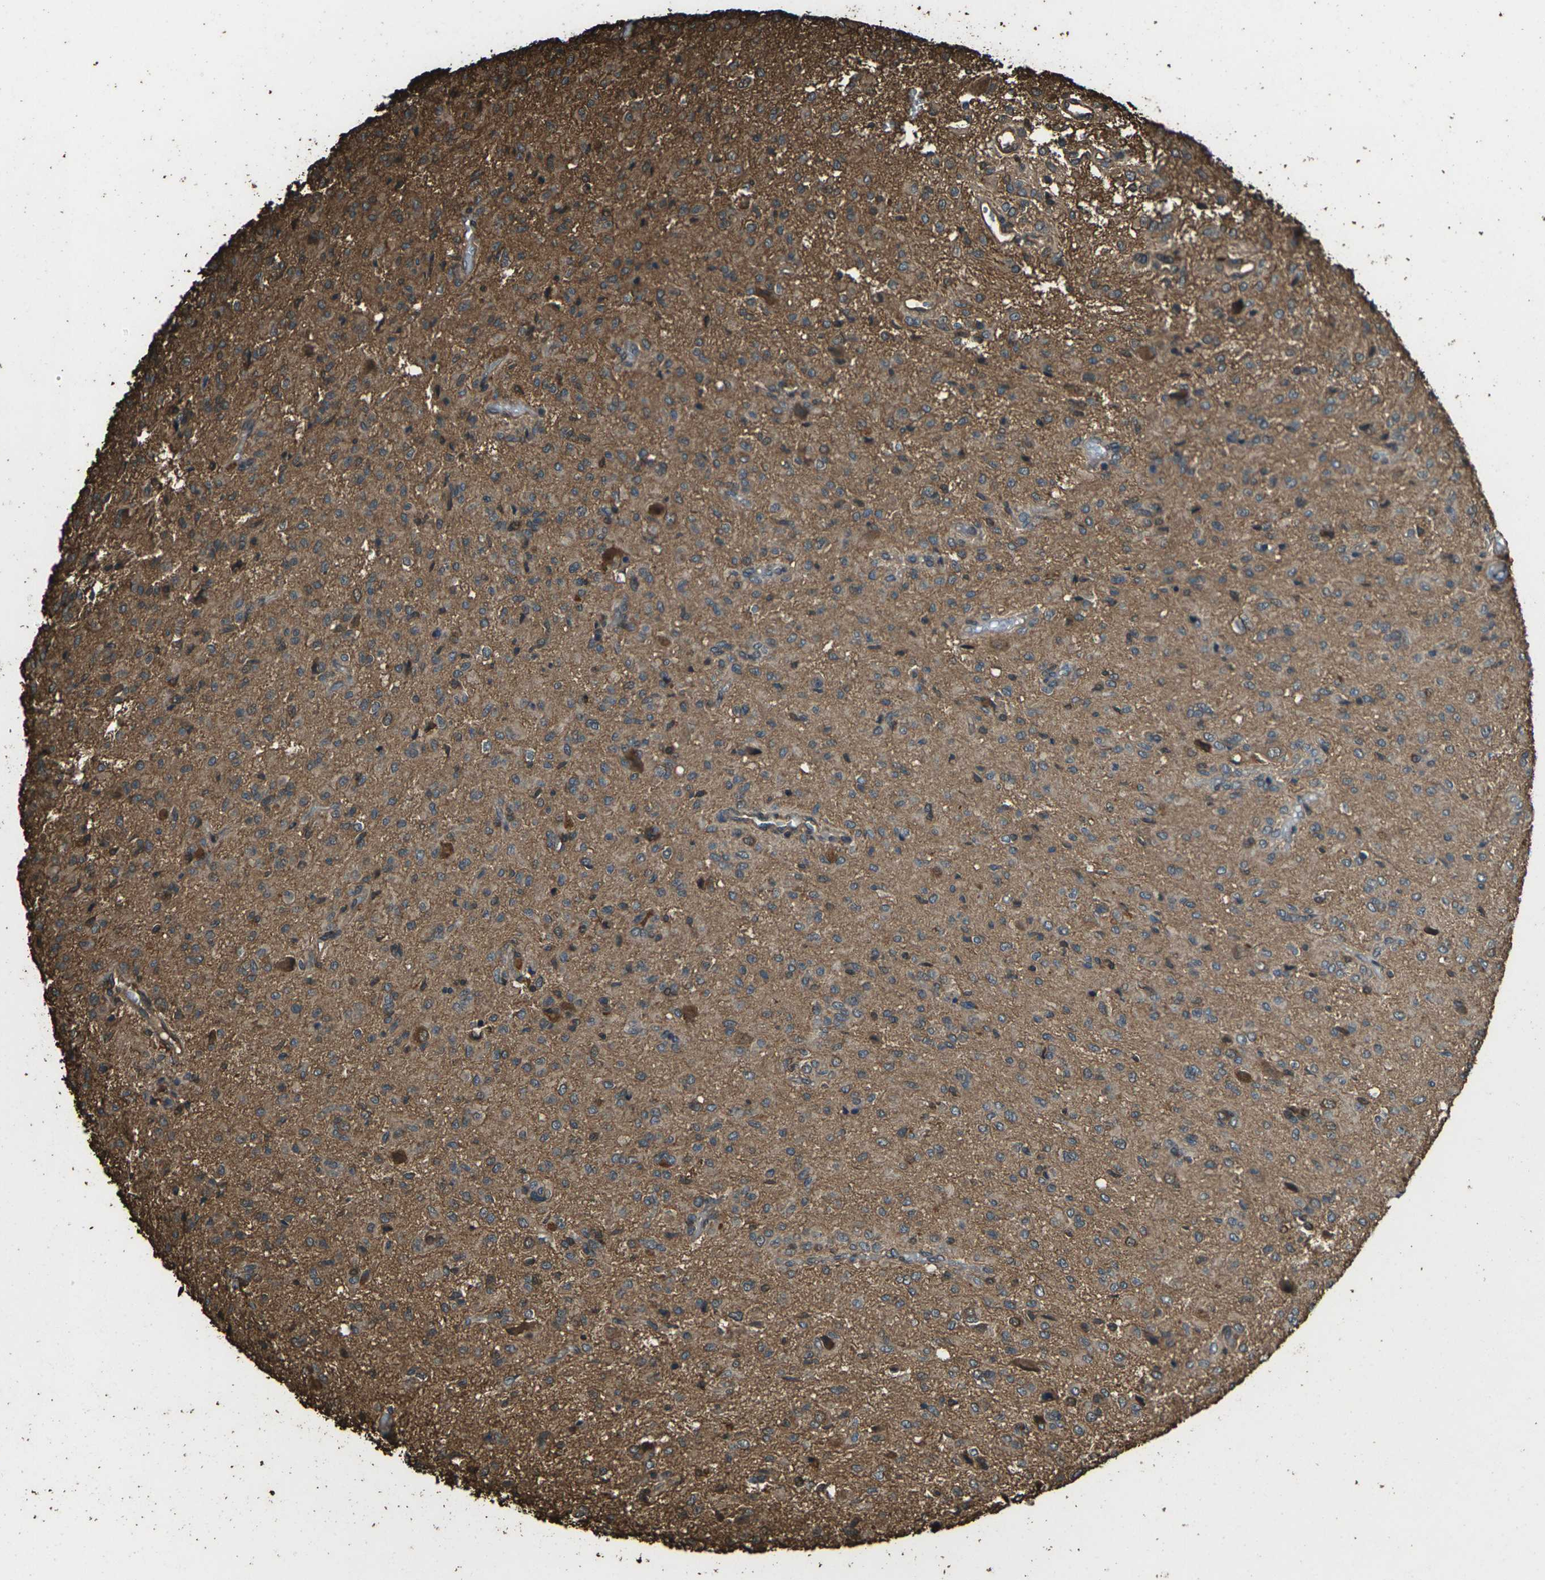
{"staining": {"intensity": "strong", "quantity": ">75%", "location": "cytoplasmic/membranous"}, "tissue": "glioma", "cell_type": "Tumor cells", "image_type": "cancer", "snomed": [{"axis": "morphology", "description": "Glioma, malignant, High grade"}, {"axis": "topography", "description": "Brain"}], "caption": "Malignant glioma (high-grade) stained for a protein displays strong cytoplasmic/membranous positivity in tumor cells.", "gene": "DHPS", "patient": {"sex": "female", "age": 59}}